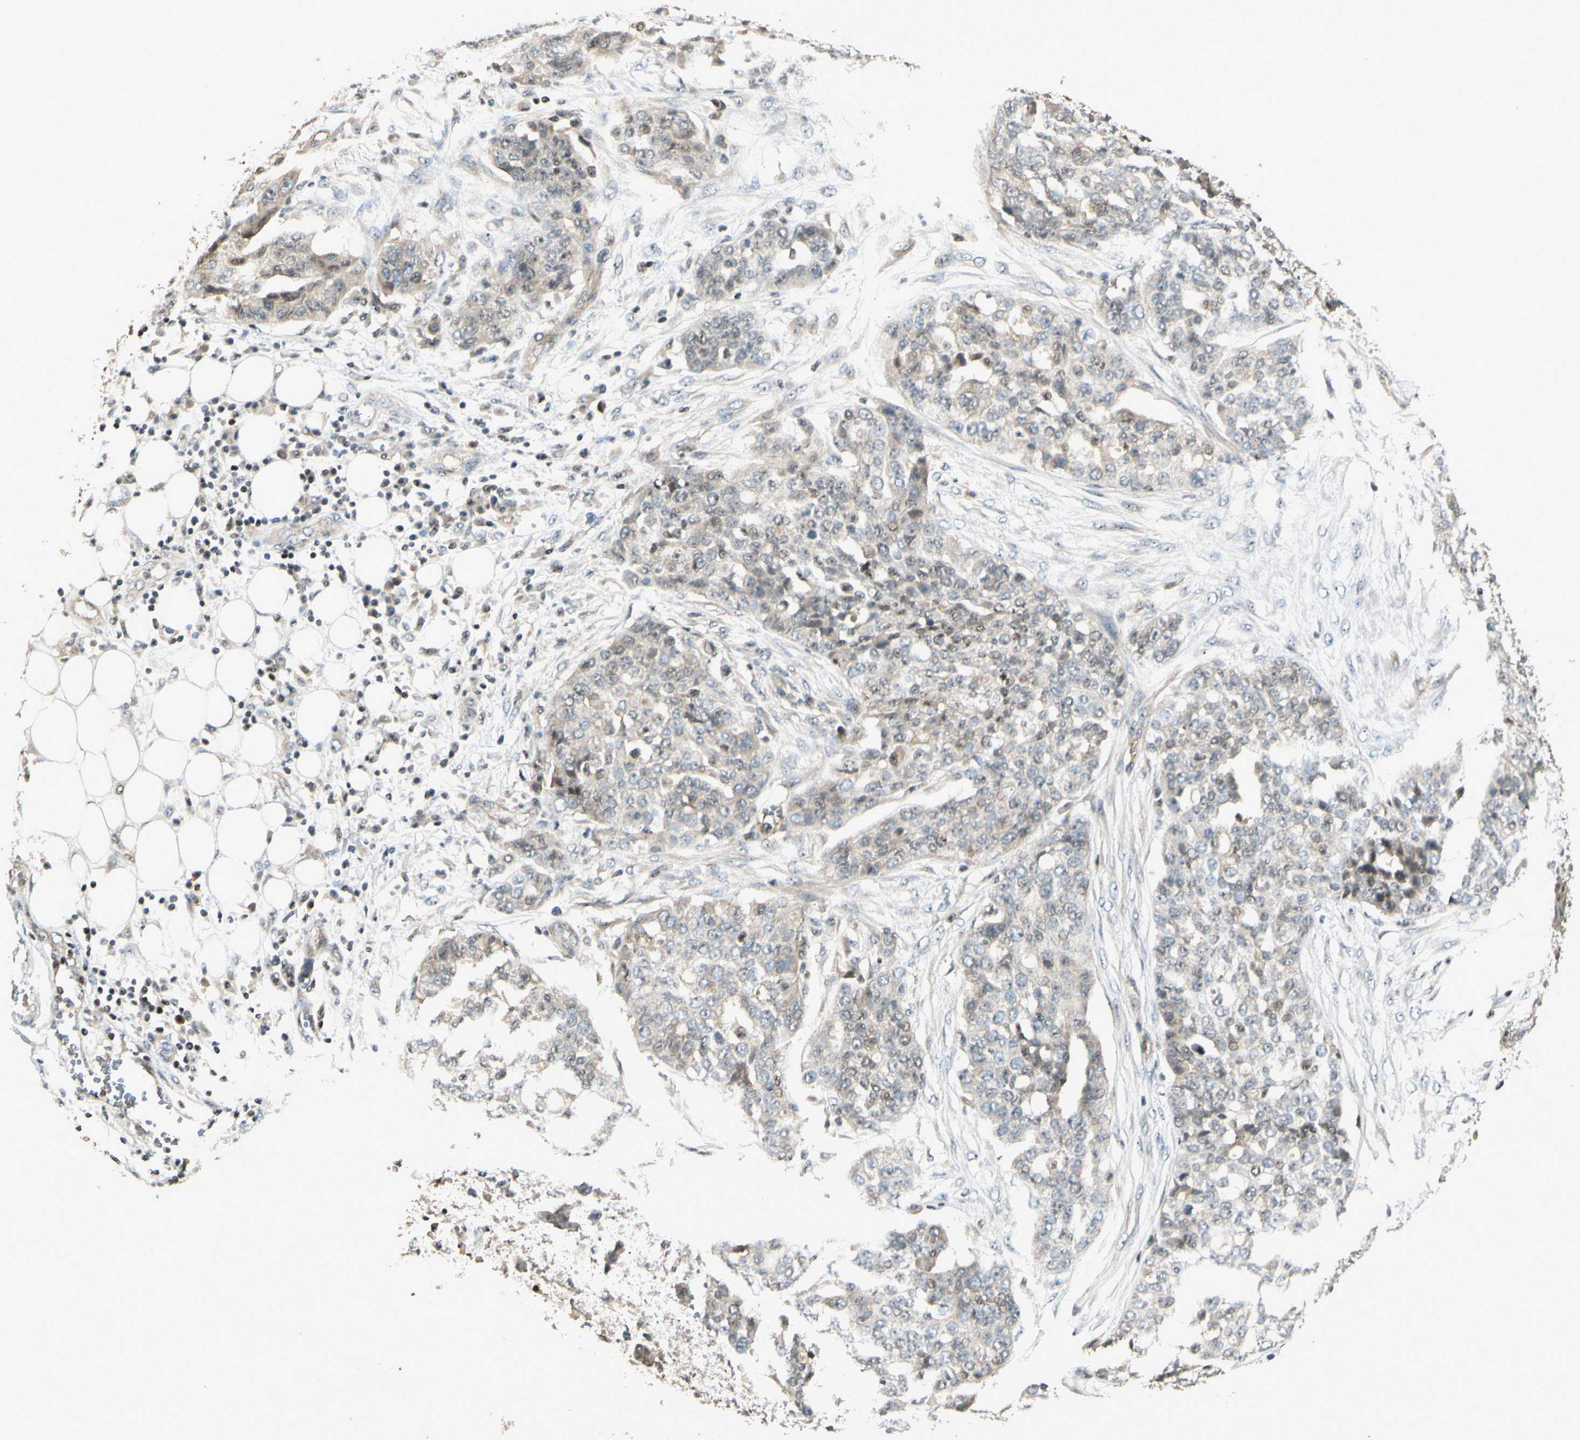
{"staining": {"intensity": "weak", "quantity": "25%-75%", "location": "cytoplasmic/membranous"}, "tissue": "ovarian cancer", "cell_type": "Tumor cells", "image_type": "cancer", "snomed": [{"axis": "morphology", "description": "Cystadenocarcinoma, serous, NOS"}, {"axis": "topography", "description": "Soft tissue"}, {"axis": "topography", "description": "Ovary"}], "caption": "Approximately 25%-75% of tumor cells in human ovarian cancer (serous cystadenocarcinoma) demonstrate weak cytoplasmic/membranous protein positivity as visualized by brown immunohistochemical staining.", "gene": "NFYA", "patient": {"sex": "female", "age": 57}}